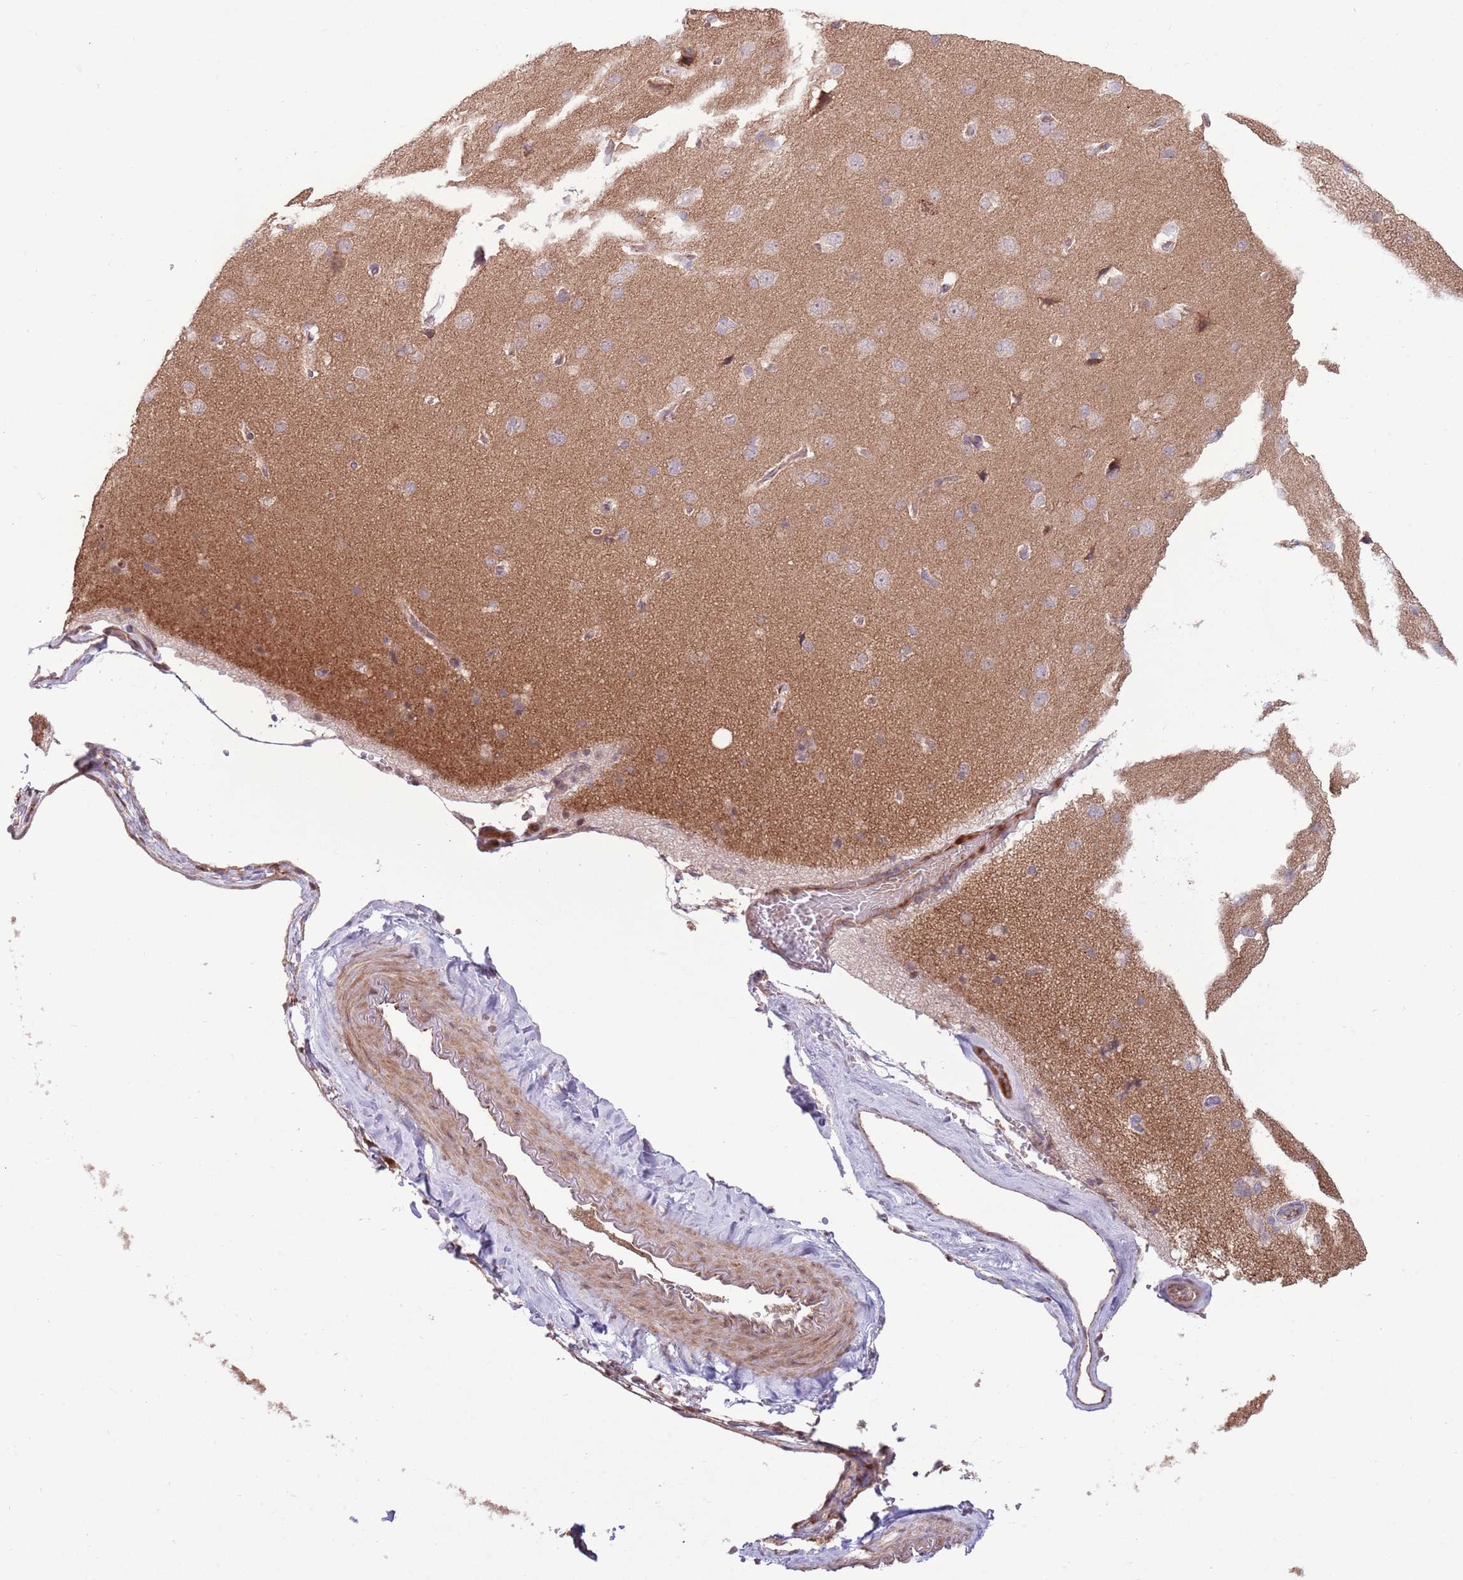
{"staining": {"intensity": "weak", "quantity": "25%-75%", "location": "cytoplasmic/membranous"}, "tissue": "cerebral cortex", "cell_type": "Endothelial cells", "image_type": "normal", "snomed": [{"axis": "morphology", "description": "Normal tissue, NOS"}, {"axis": "topography", "description": "Cerebral cortex"}], "caption": "Immunohistochemical staining of normal human cerebral cortex reveals weak cytoplasmic/membranous protein staining in approximately 25%-75% of endothelial cells.", "gene": "DPP10", "patient": {"sex": "male", "age": 62}}